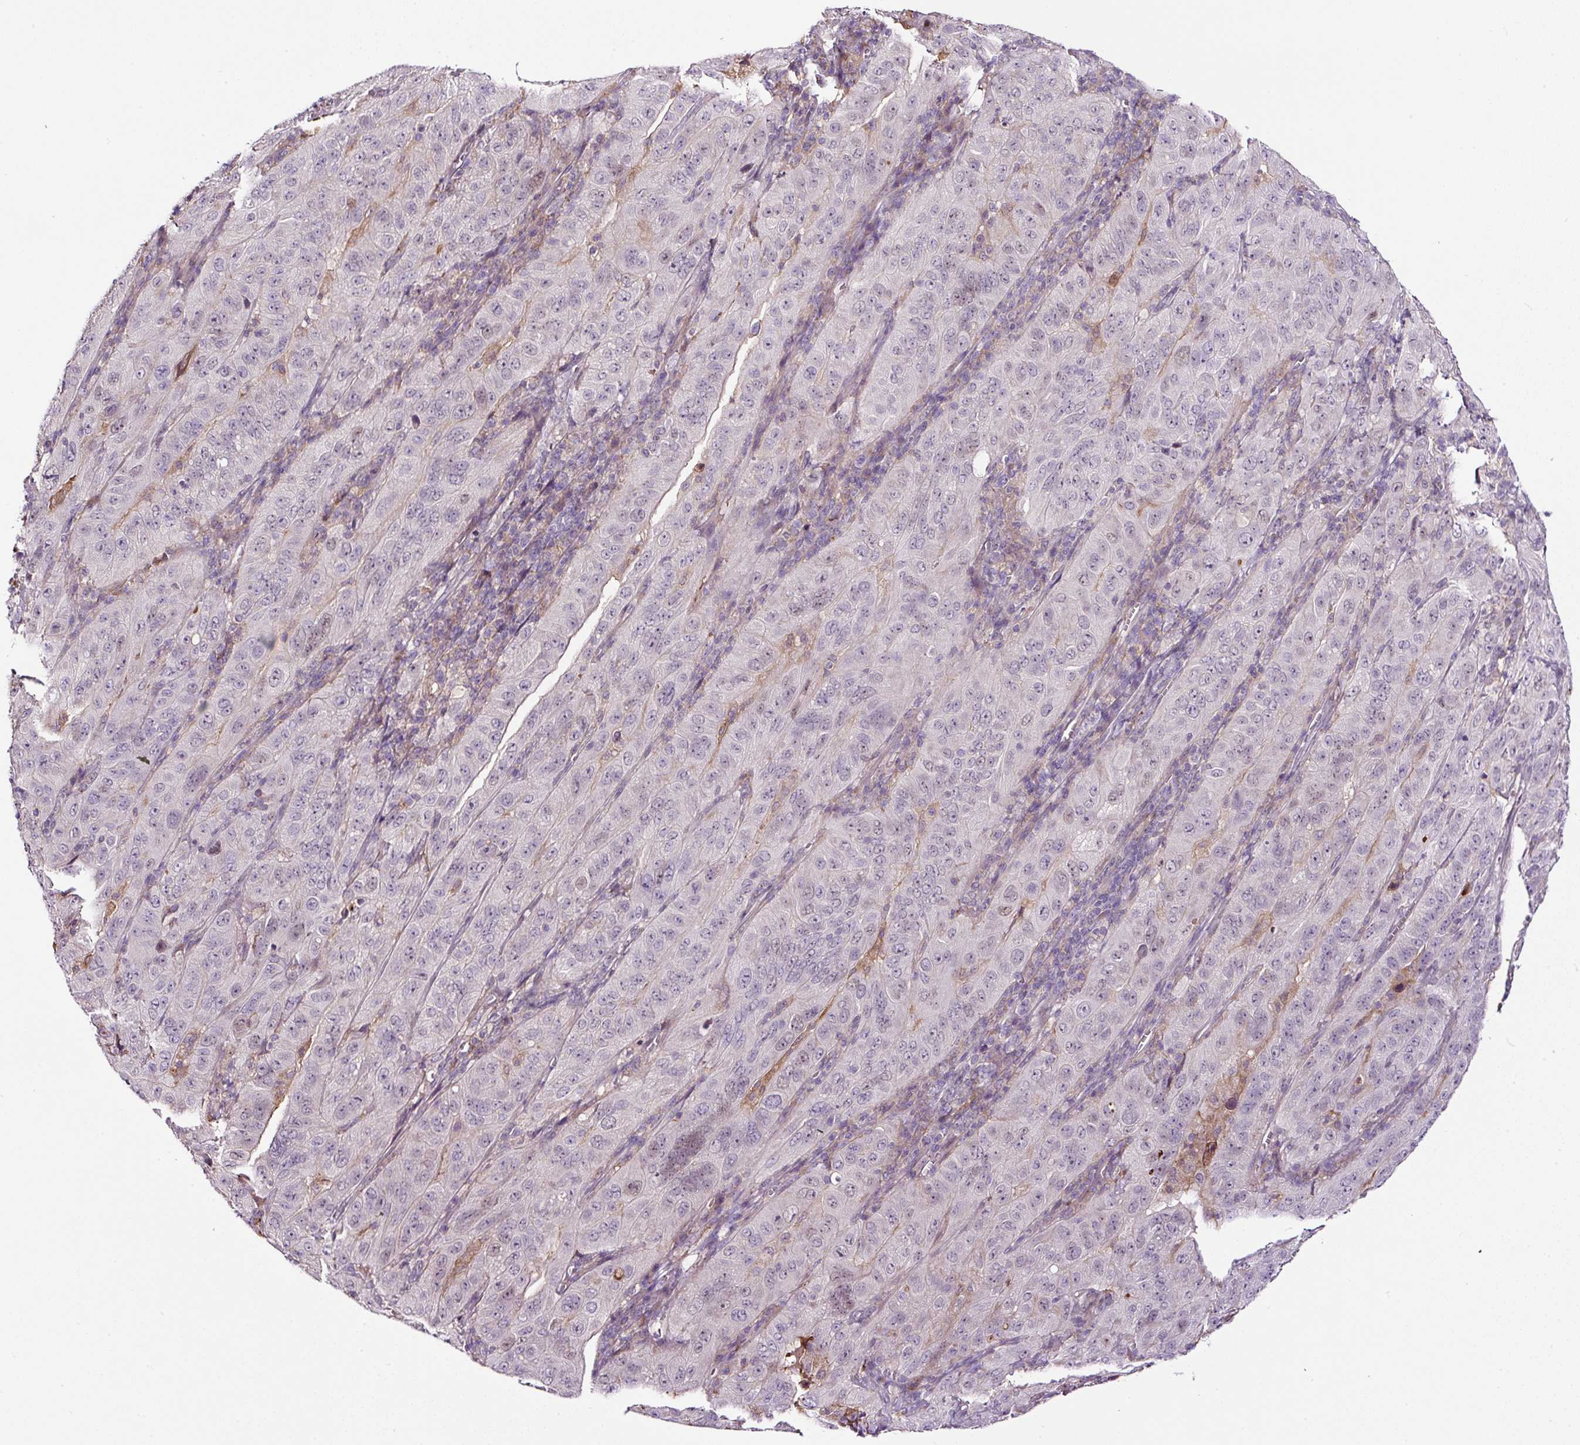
{"staining": {"intensity": "negative", "quantity": "none", "location": "none"}, "tissue": "pancreatic cancer", "cell_type": "Tumor cells", "image_type": "cancer", "snomed": [{"axis": "morphology", "description": "Adenocarcinoma, NOS"}, {"axis": "topography", "description": "Pancreas"}], "caption": "Tumor cells show no significant protein positivity in pancreatic cancer.", "gene": "LRRC24", "patient": {"sex": "male", "age": 63}}